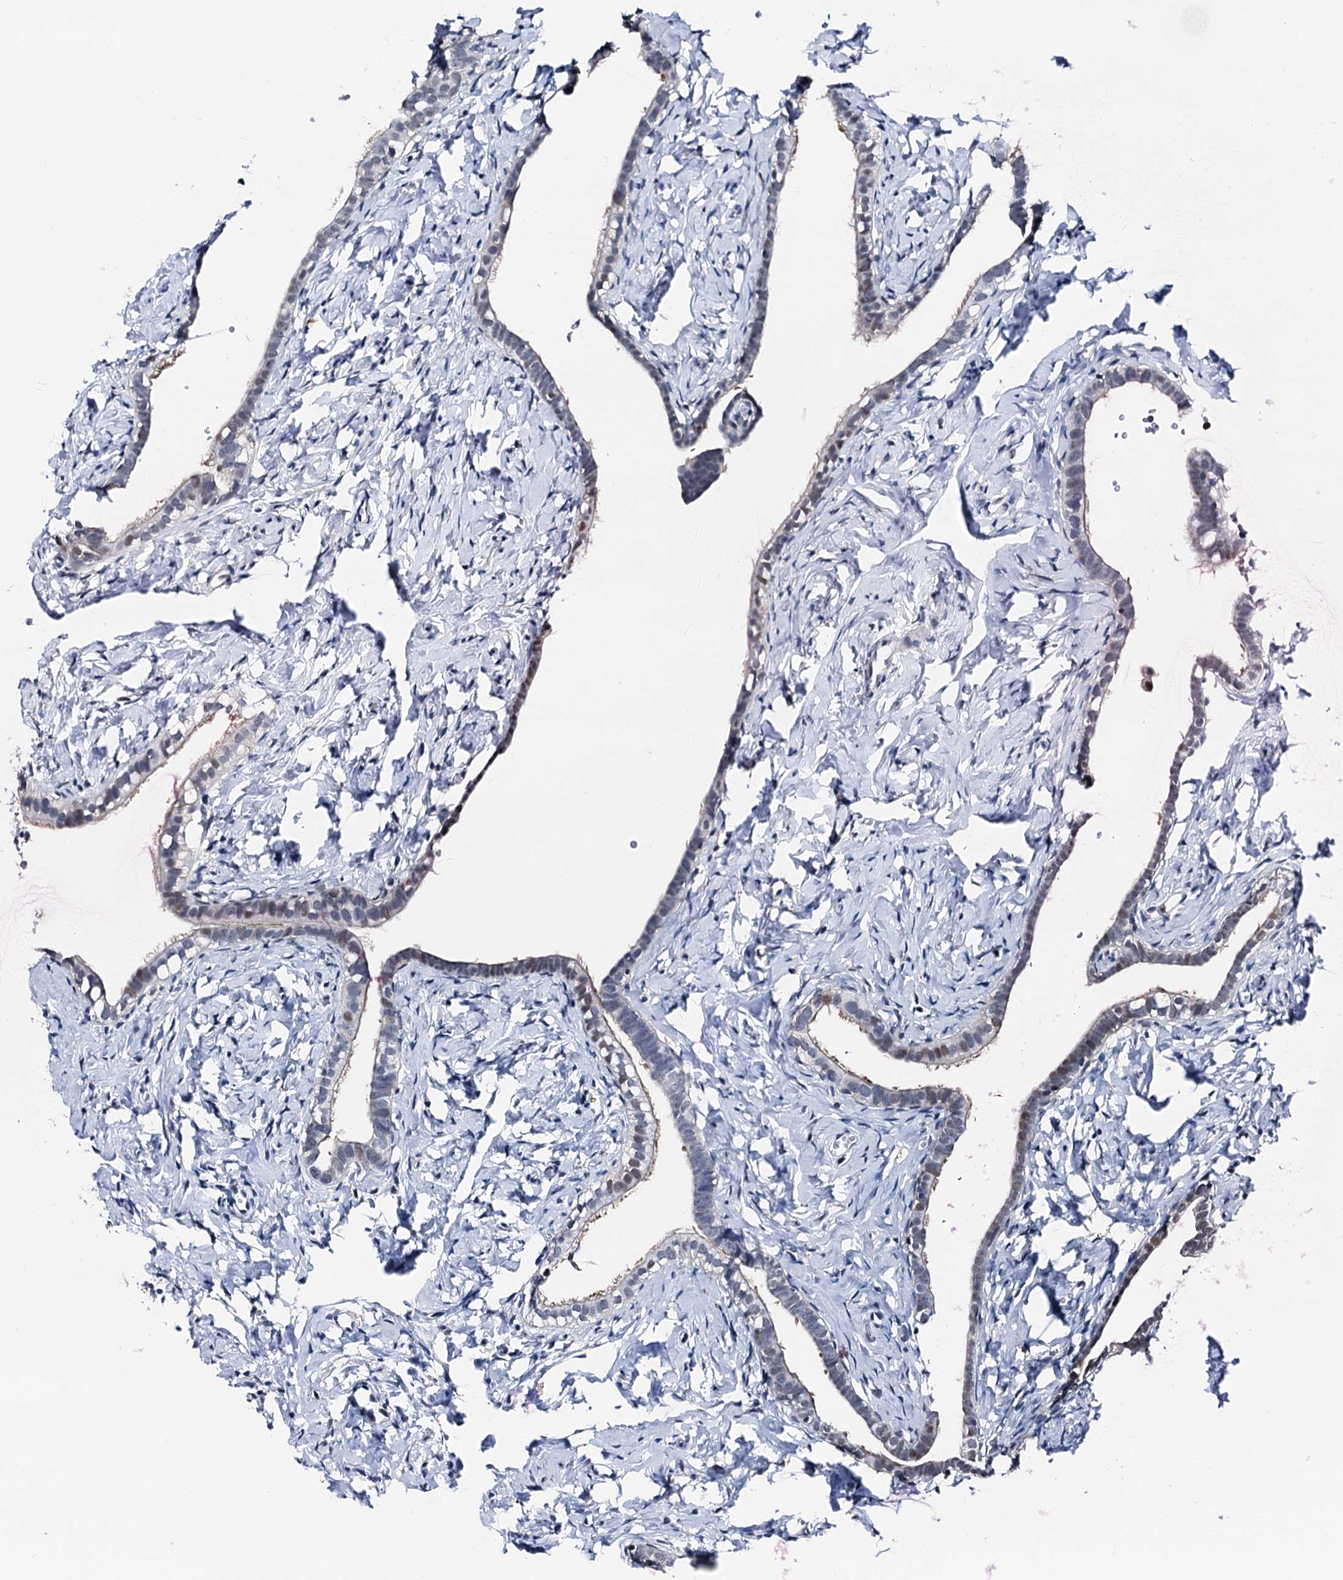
{"staining": {"intensity": "moderate", "quantity": "<25%", "location": "cytoplasmic/membranous"}, "tissue": "fallopian tube", "cell_type": "Glandular cells", "image_type": "normal", "snomed": [{"axis": "morphology", "description": "Normal tissue, NOS"}, {"axis": "topography", "description": "Fallopian tube"}], "caption": "Fallopian tube was stained to show a protein in brown. There is low levels of moderate cytoplasmic/membranous expression in approximately <25% of glandular cells. (Stains: DAB (3,3'-diaminobenzidine) in brown, nuclei in blue, Microscopy: brightfield microscopy at high magnification).", "gene": "TRAFD1", "patient": {"sex": "female", "age": 66}}